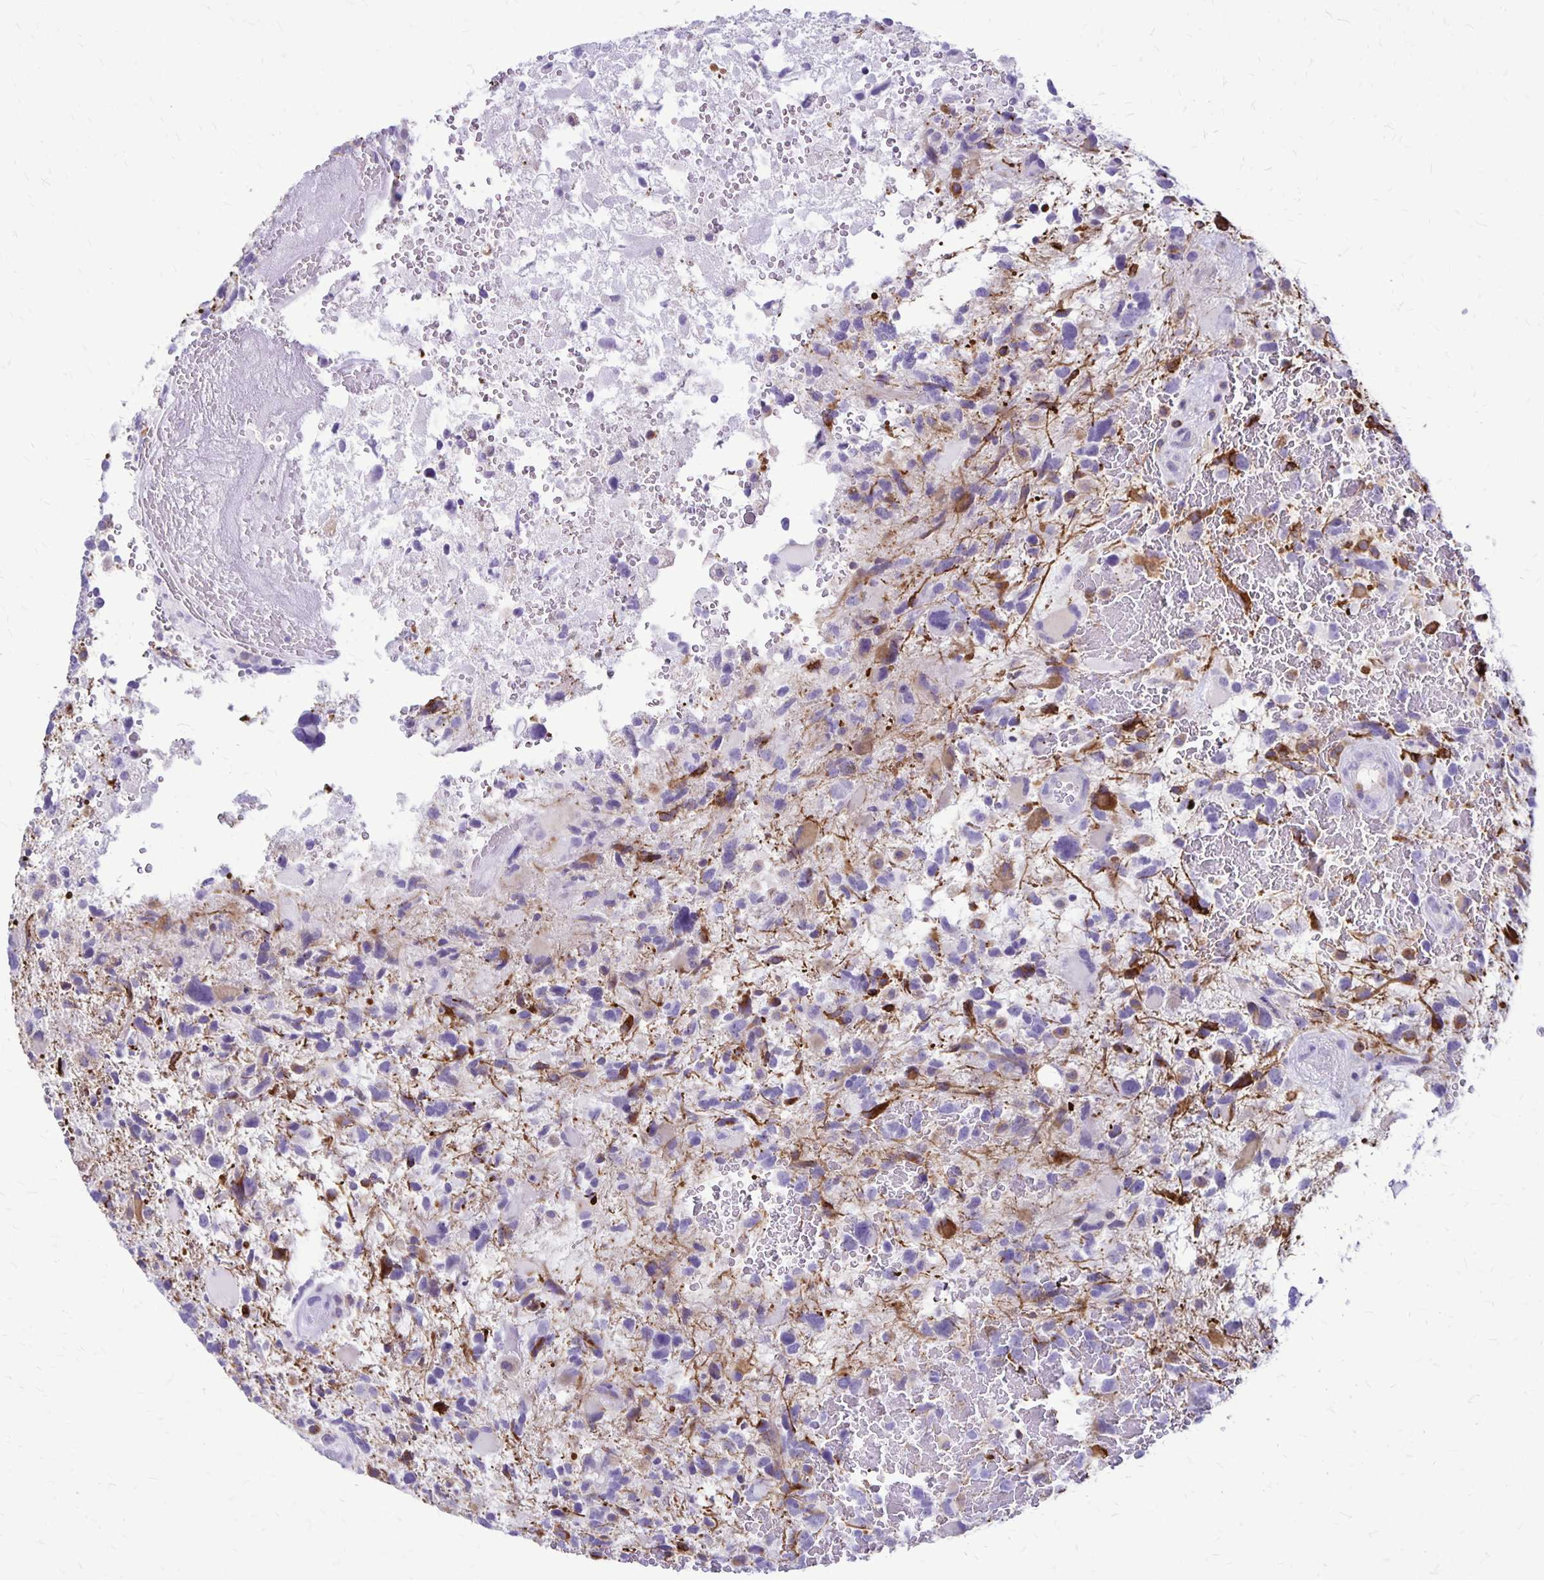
{"staining": {"intensity": "negative", "quantity": "none", "location": "none"}, "tissue": "glioma", "cell_type": "Tumor cells", "image_type": "cancer", "snomed": [{"axis": "morphology", "description": "Glioma, malignant, High grade"}, {"axis": "topography", "description": "Brain"}], "caption": "Malignant glioma (high-grade) was stained to show a protein in brown. There is no significant expression in tumor cells. (DAB immunohistochemistry visualized using brightfield microscopy, high magnification).", "gene": "RTN1", "patient": {"sex": "female", "age": 71}}